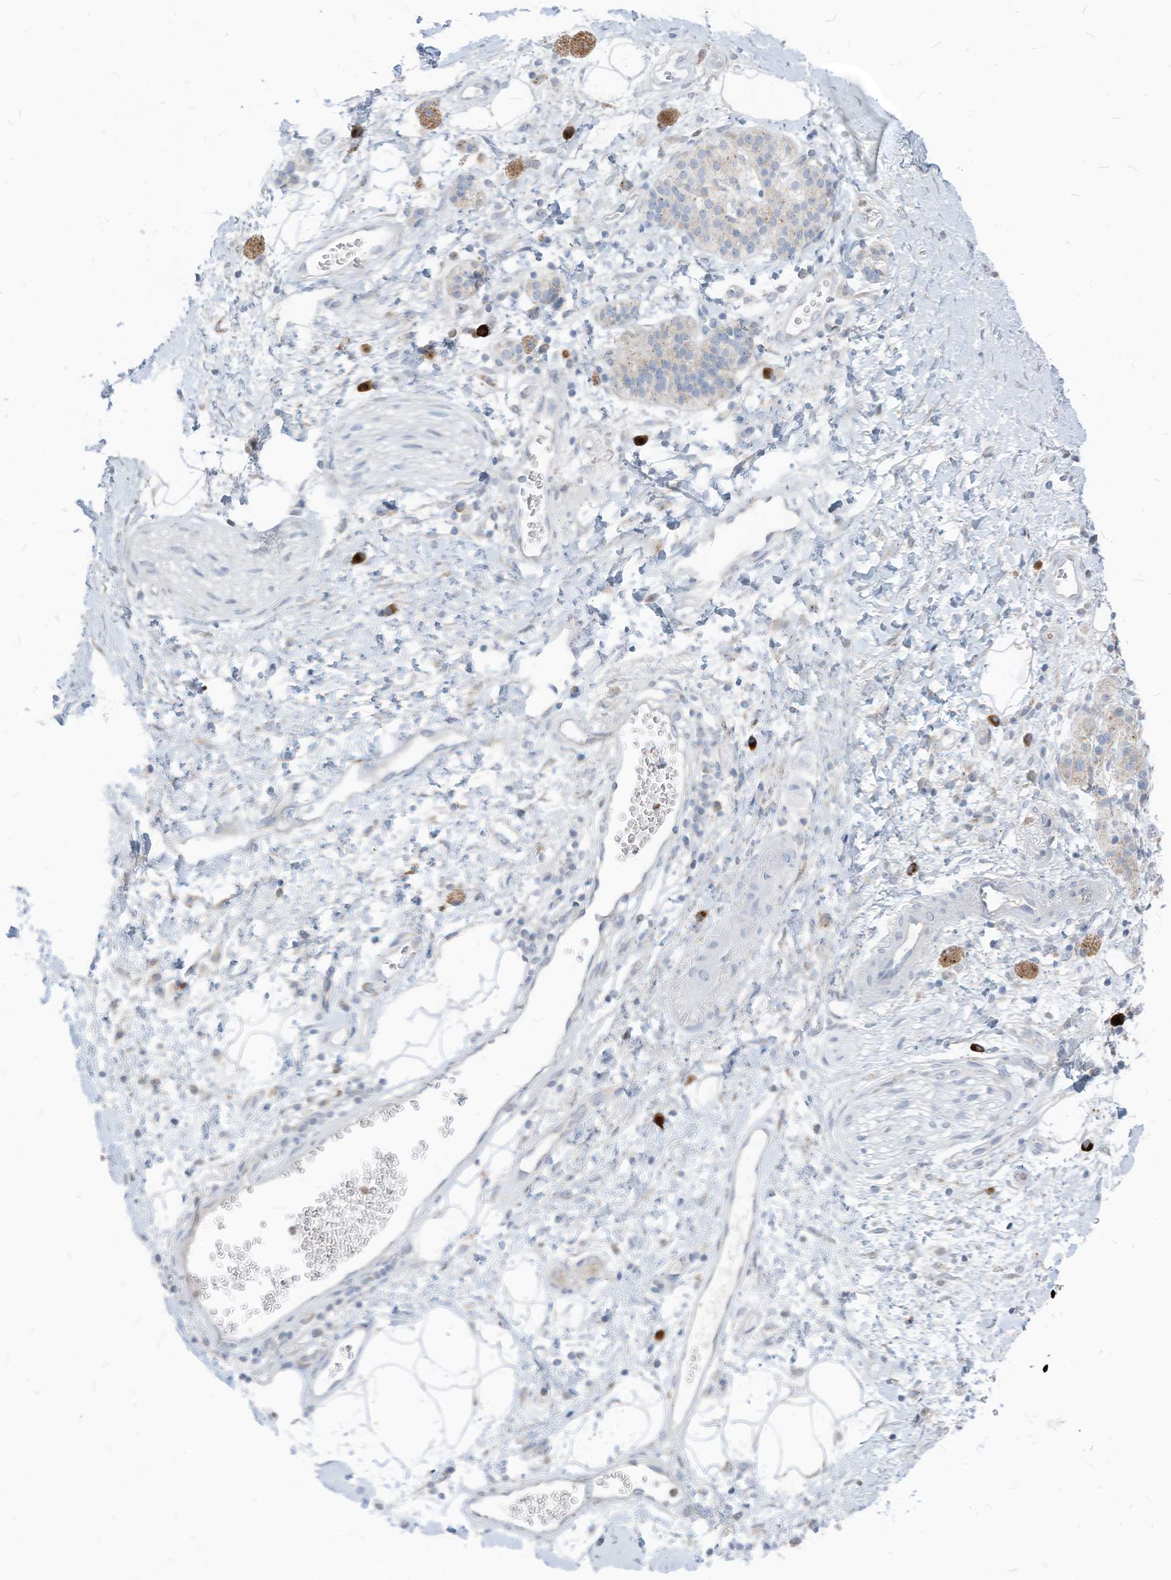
{"staining": {"intensity": "negative", "quantity": "none", "location": "none"}, "tissue": "adipose tissue", "cell_type": "Adipocytes", "image_type": "normal", "snomed": [{"axis": "morphology", "description": "Normal tissue, NOS"}, {"axis": "morphology", "description": "Adenocarcinoma, NOS"}, {"axis": "topography", "description": "Duodenum"}, {"axis": "topography", "description": "Peripheral nerve tissue"}], "caption": "IHC of normal human adipose tissue exhibits no expression in adipocytes.", "gene": "CHMP2B", "patient": {"sex": "female", "age": 60}}